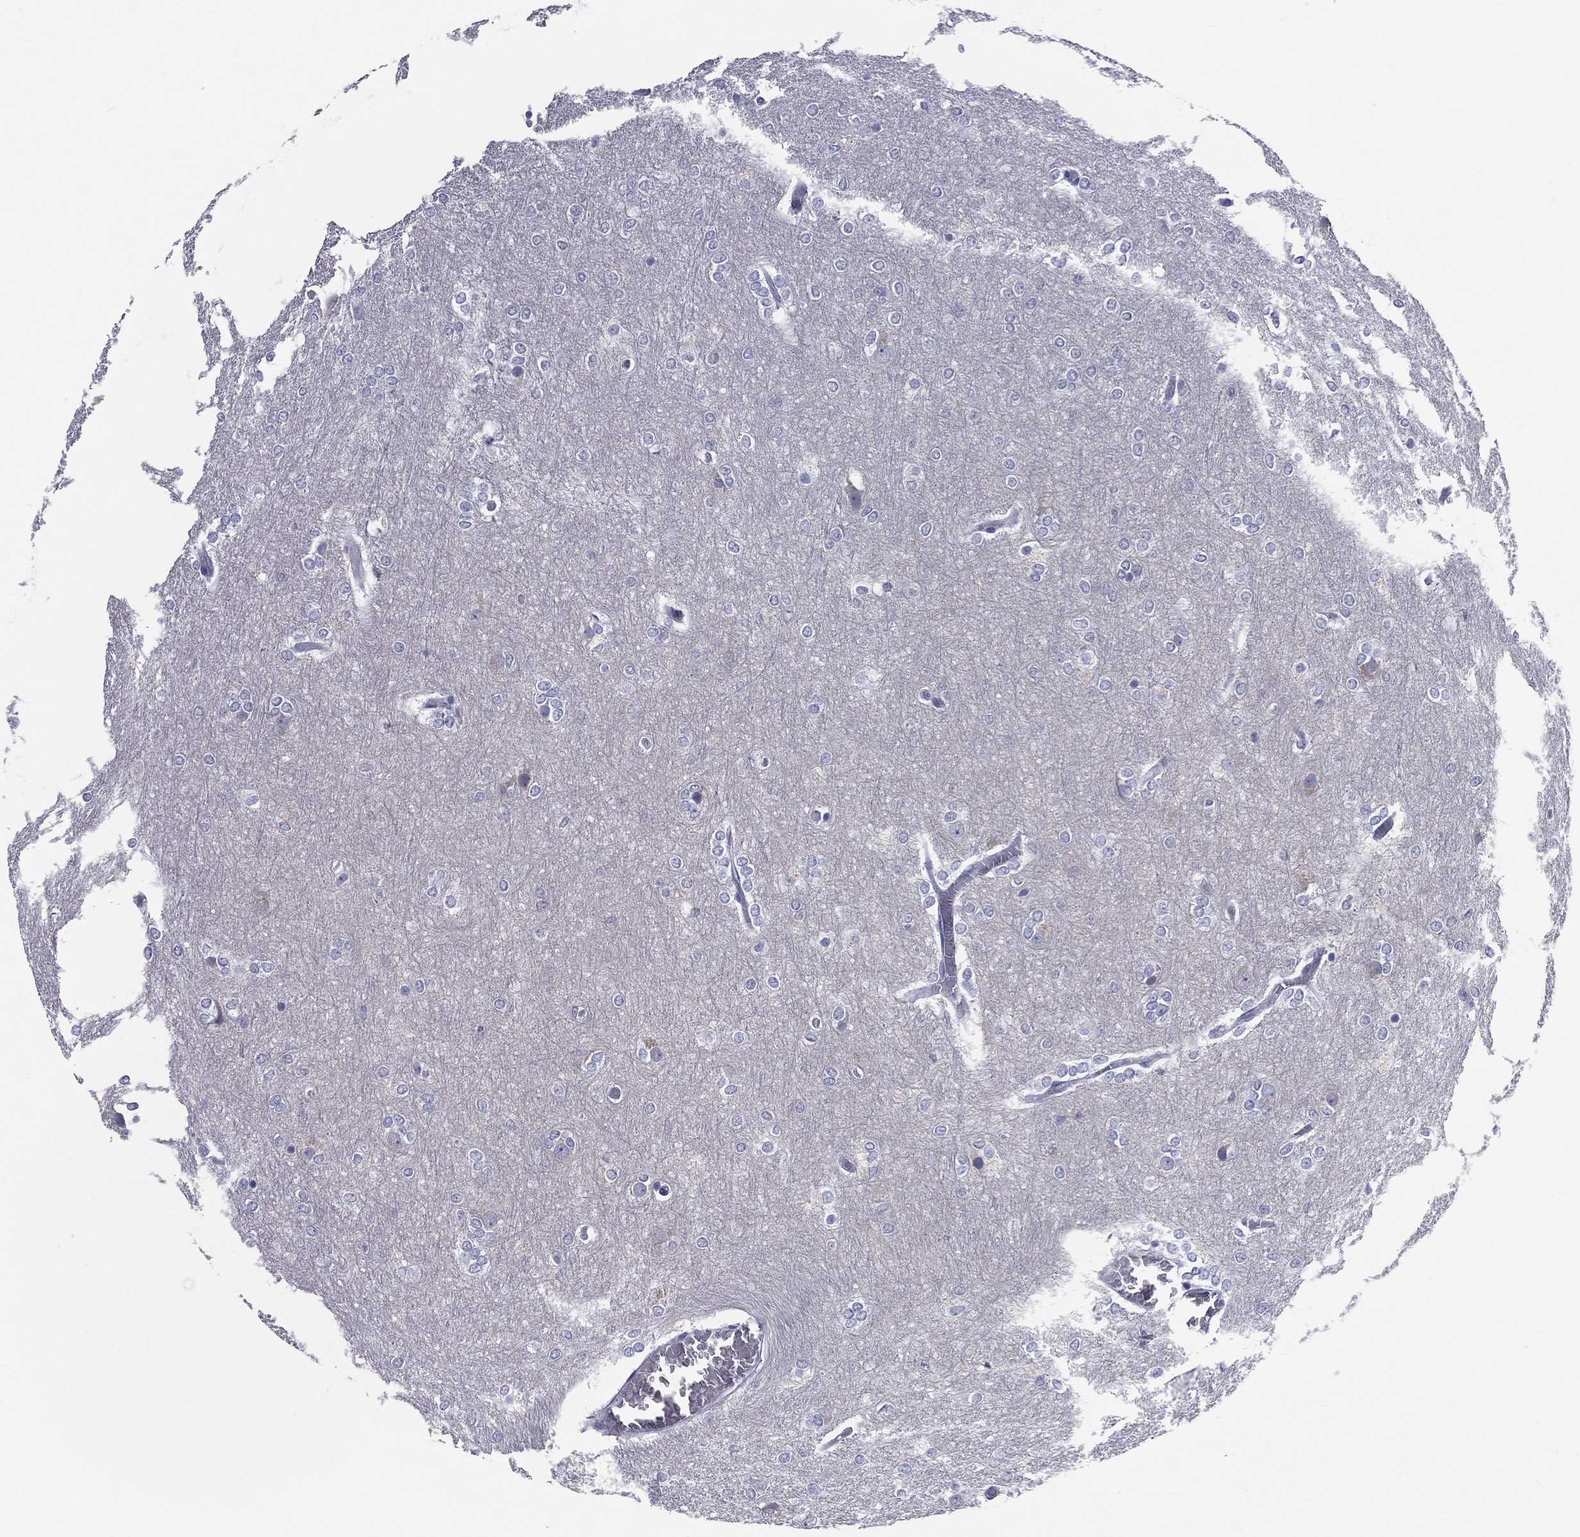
{"staining": {"intensity": "negative", "quantity": "none", "location": "none"}, "tissue": "glioma", "cell_type": "Tumor cells", "image_type": "cancer", "snomed": [{"axis": "morphology", "description": "Glioma, malignant, High grade"}, {"axis": "topography", "description": "Brain"}], "caption": "Immunohistochemistry of human high-grade glioma (malignant) displays no expression in tumor cells.", "gene": "MLN", "patient": {"sex": "female", "age": 61}}